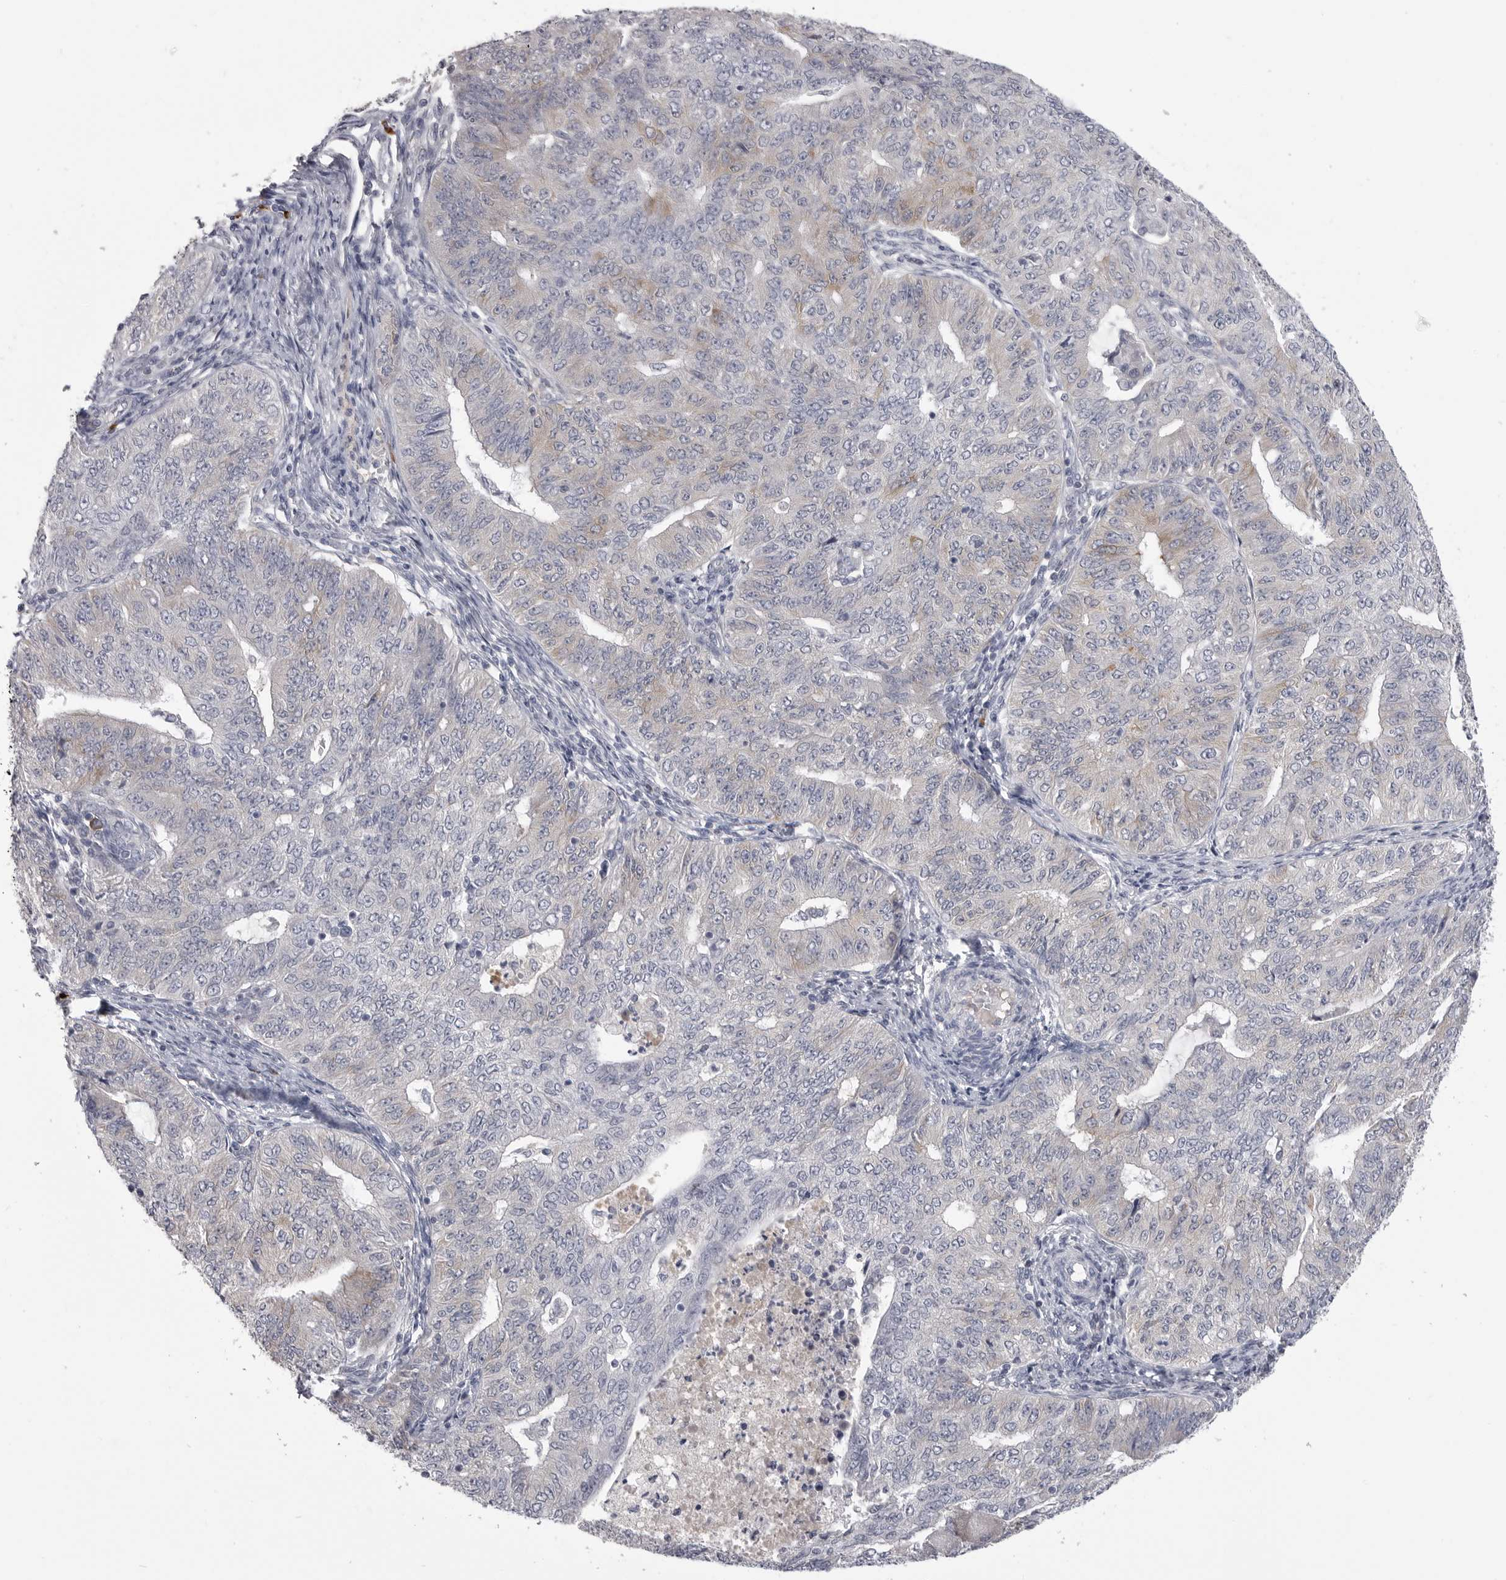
{"staining": {"intensity": "weak", "quantity": "<25%", "location": "cytoplasmic/membranous"}, "tissue": "endometrial cancer", "cell_type": "Tumor cells", "image_type": "cancer", "snomed": [{"axis": "morphology", "description": "Adenocarcinoma, NOS"}, {"axis": "topography", "description": "Endometrium"}], "caption": "Immunohistochemistry photomicrograph of adenocarcinoma (endometrial) stained for a protein (brown), which demonstrates no expression in tumor cells.", "gene": "FKBP2", "patient": {"sex": "female", "age": 32}}